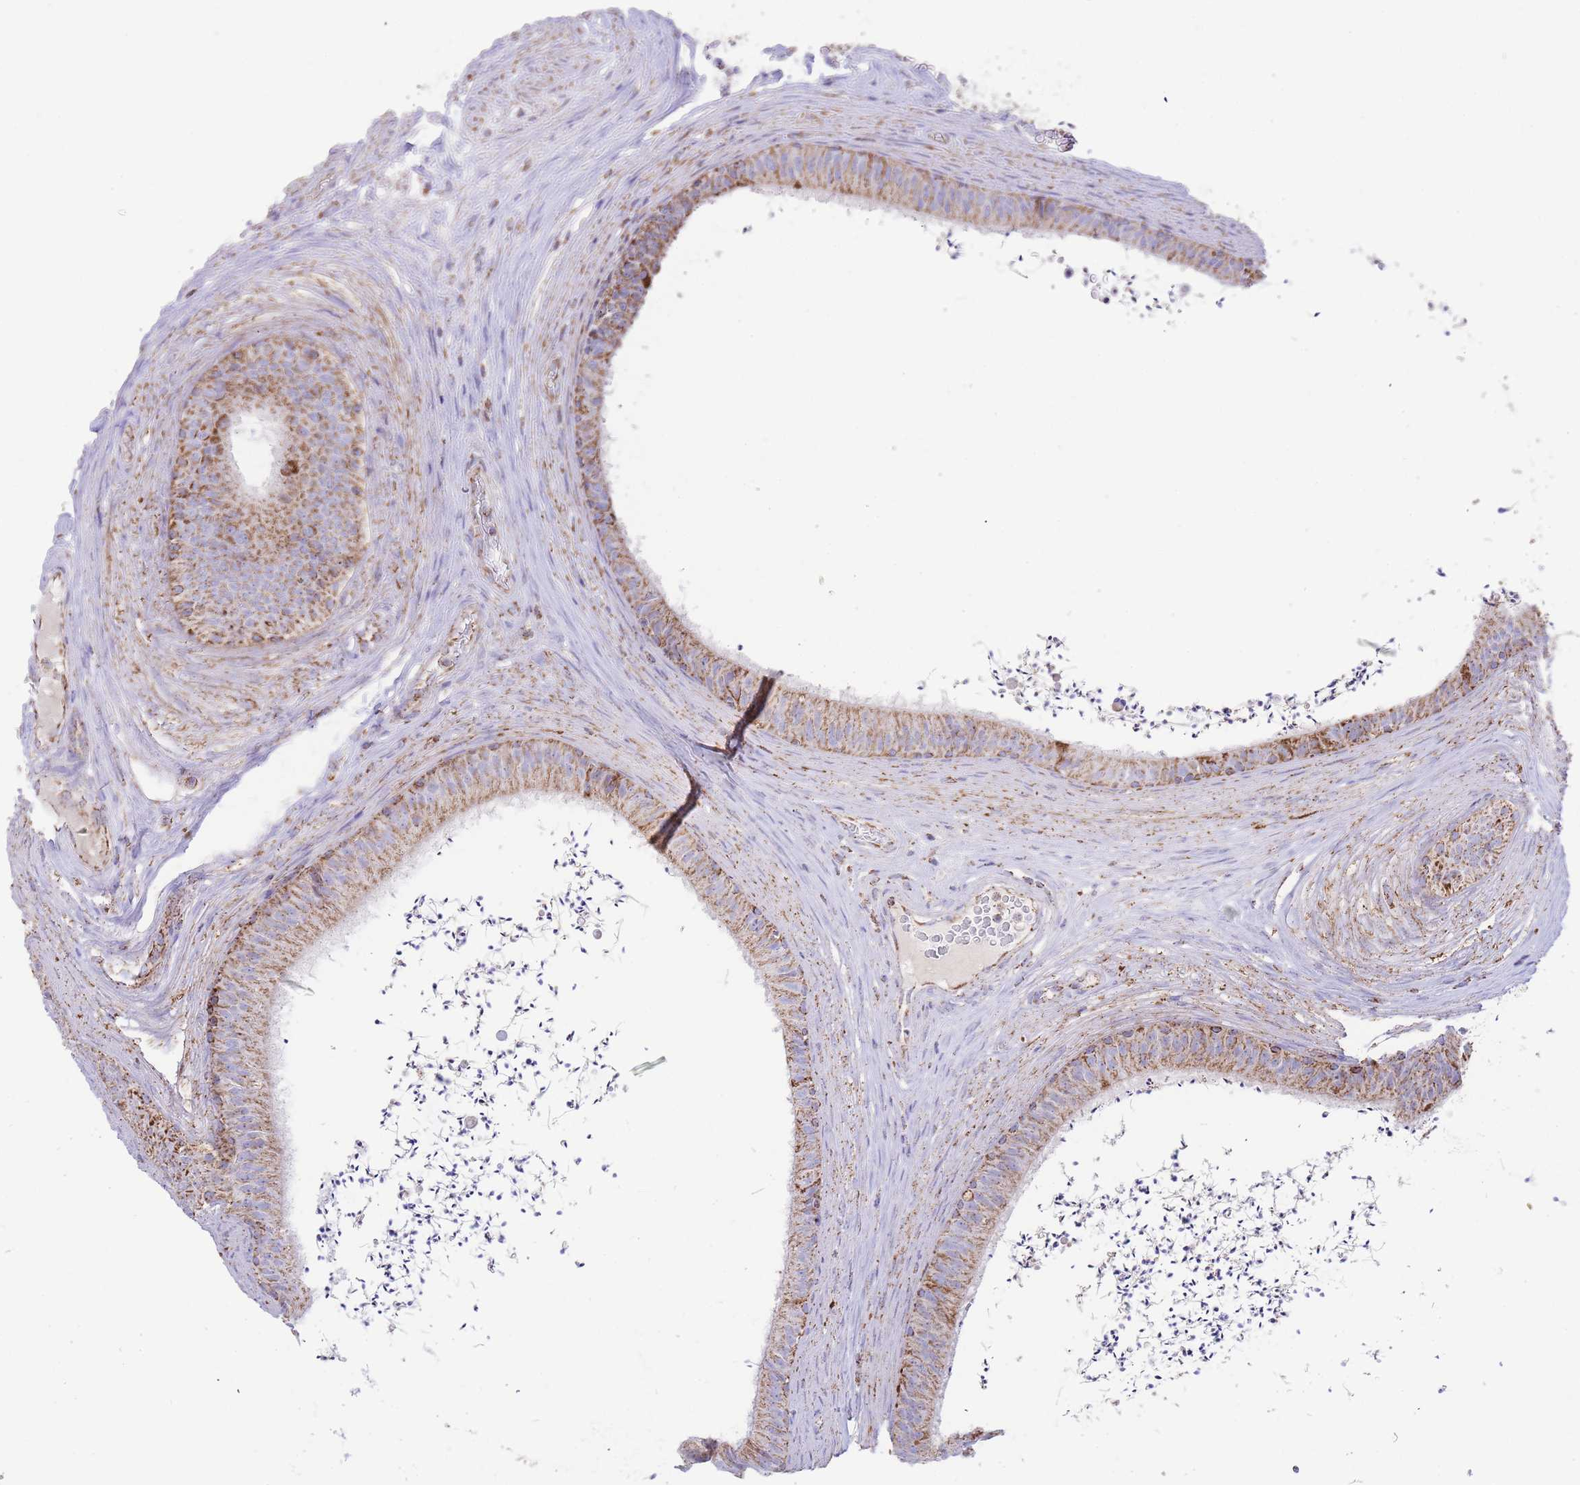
{"staining": {"intensity": "strong", "quantity": ">75%", "location": "cytoplasmic/membranous"}, "tissue": "epididymis", "cell_type": "Glandular cells", "image_type": "normal", "snomed": [{"axis": "morphology", "description": "Normal tissue, NOS"}, {"axis": "topography", "description": "Testis"}, {"axis": "topography", "description": "Epididymis"}], "caption": "Glandular cells display high levels of strong cytoplasmic/membranous positivity in approximately >75% of cells in benign human epididymis. (DAB (3,3'-diaminobenzidine) = brown stain, brightfield microscopy at high magnification).", "gene": "GSTM1", "patient": {"sex": "male", "age": 41}}